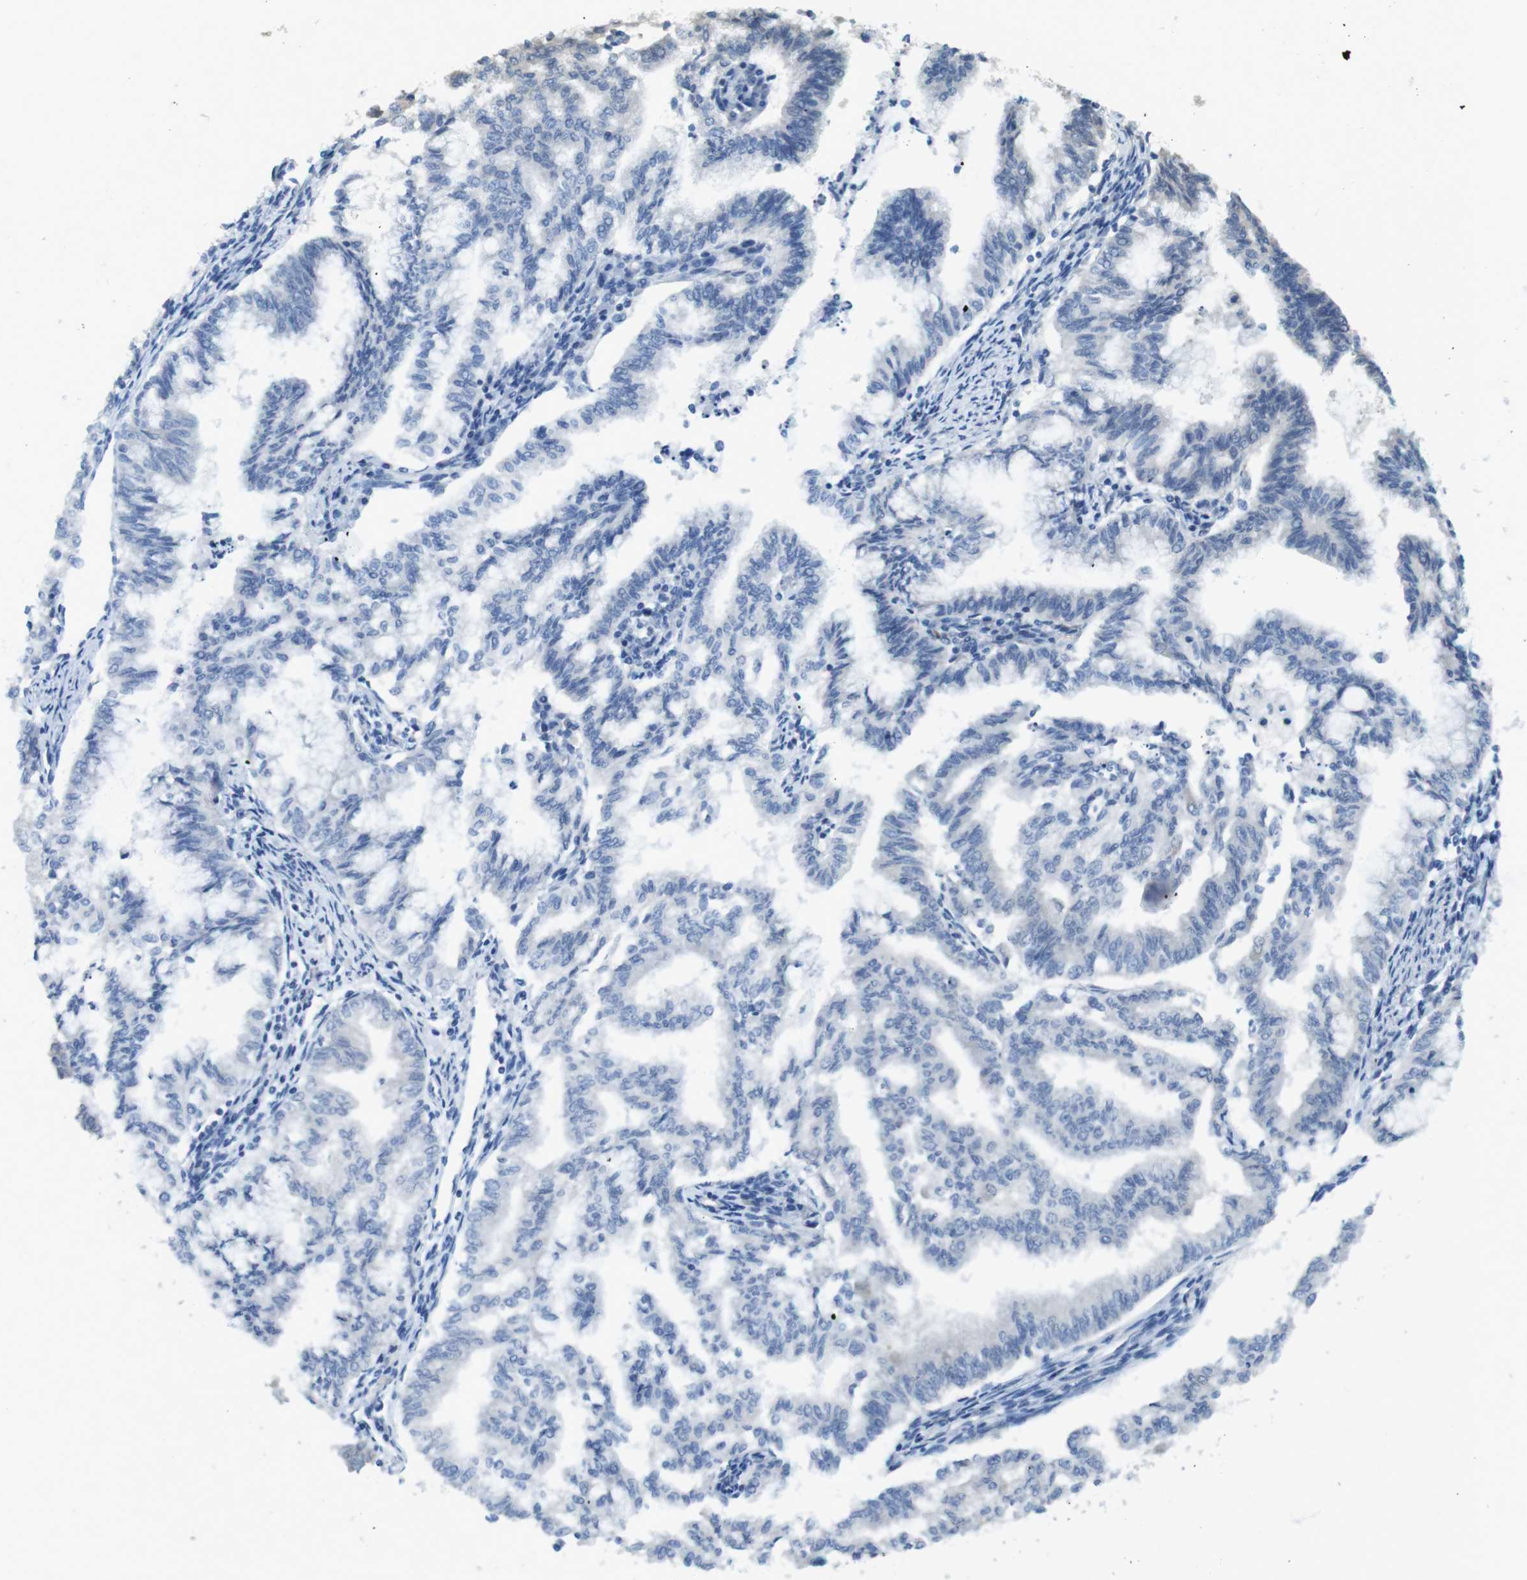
{"staining": {"intensity": "negative", "quantity": "none", "location": "none"}, "tissue": "endometrial cancer", "cell_type": "Tumor cells", "image_type": "cancer", "snomed": [{"axis": "morphology", "description": "Adenocarcinoma, NOS"}, {"axis": "topography", "description": "Endometrium"}], "caption": "Human endometrial cancer (adenocarcinoma) stained for a protein using IHC shows no positivity in tumor cells.", "gene": "SUGT1", "patient": {"sex": "female", "age": 79}}